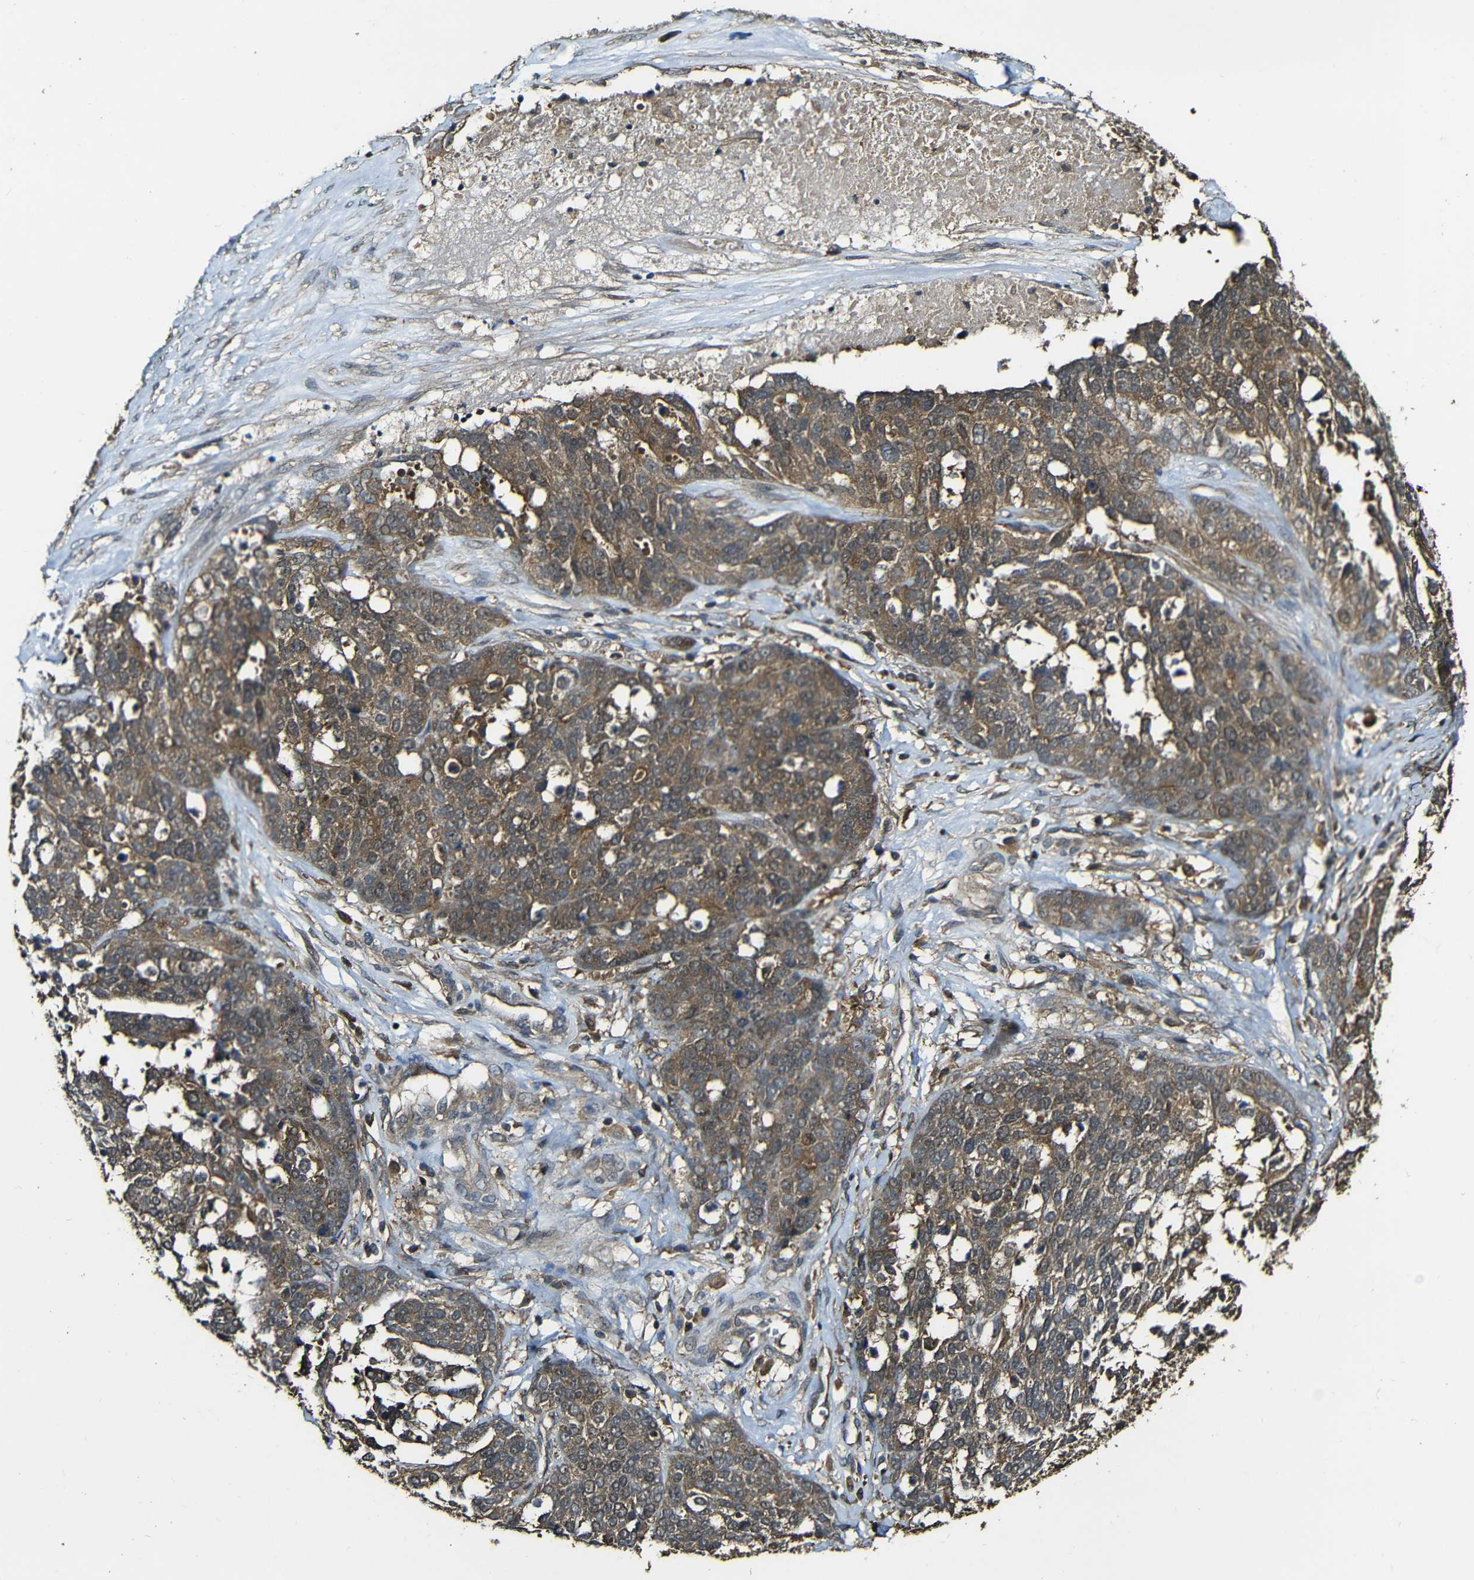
{"staining": {"intensity": "moderate", "quantity": ">75%", "location": "cytoplasmic/membranous"}, "tissue": "ovarian cancer", "cell_type": "Tumor cells", "image_type": "cancer", "snomed": [{"axis": "morphology", "description": "Cystadenocarcinoma, serous, NOS"}, {"axis": "topography", "description": "Ovary"}], "caption": "Immunohistochemistry (IHC) histopathology image of neoplastic tissue: human ovarian serous cystadenocarcinoma stained using IHC shows medium levels of moderate protein expression localized specifically in the cytoplasmic/membranous of tumor cells, appearing as a cytoplasmic/membranous brown color.", "gene": "CASP8", "patient": {"sex": "female", "age": 44}}